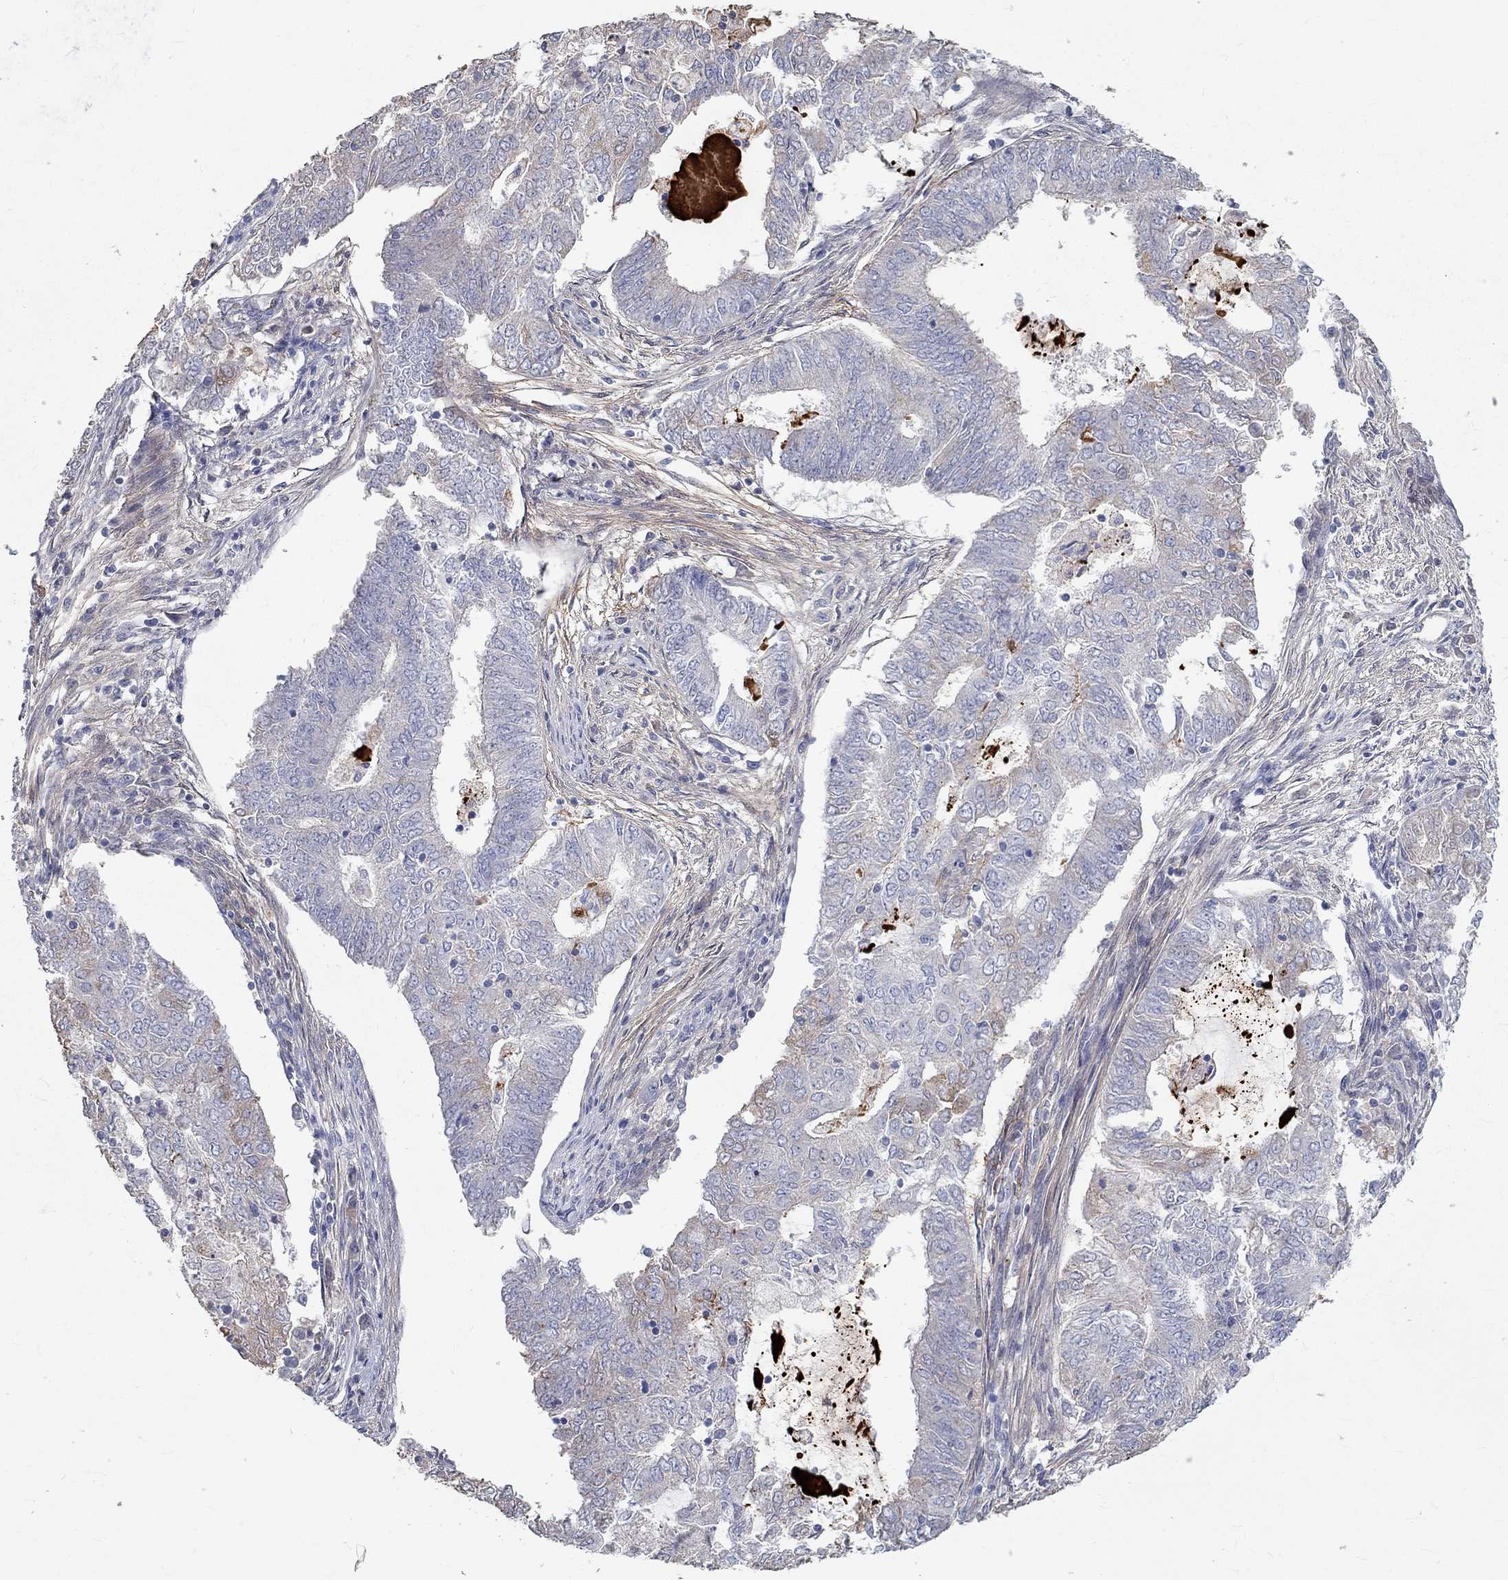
{"staining": {"intensity": "weak", "quantity": "<25%", "location": "cytoplasmic/membranous"}, "tissue": "endometrial cancer", "cell_type": "Tumor cells", "image_type": "cancer", "snomed": [{"axis": "morphology", "description": "Adenocarcinoma, NOS"}, {"axis": "topography", "description": "Endometrium"}], "caption": "Tumor cells are negative for brown protein staining in endometrial cancer (adenocarcinoma). (DAB (3,3'-diaminobenzidine) immunohistochemistry, high magnification).", "gene": "FGF2", "patient": {"sex": "female", "age": 62}}